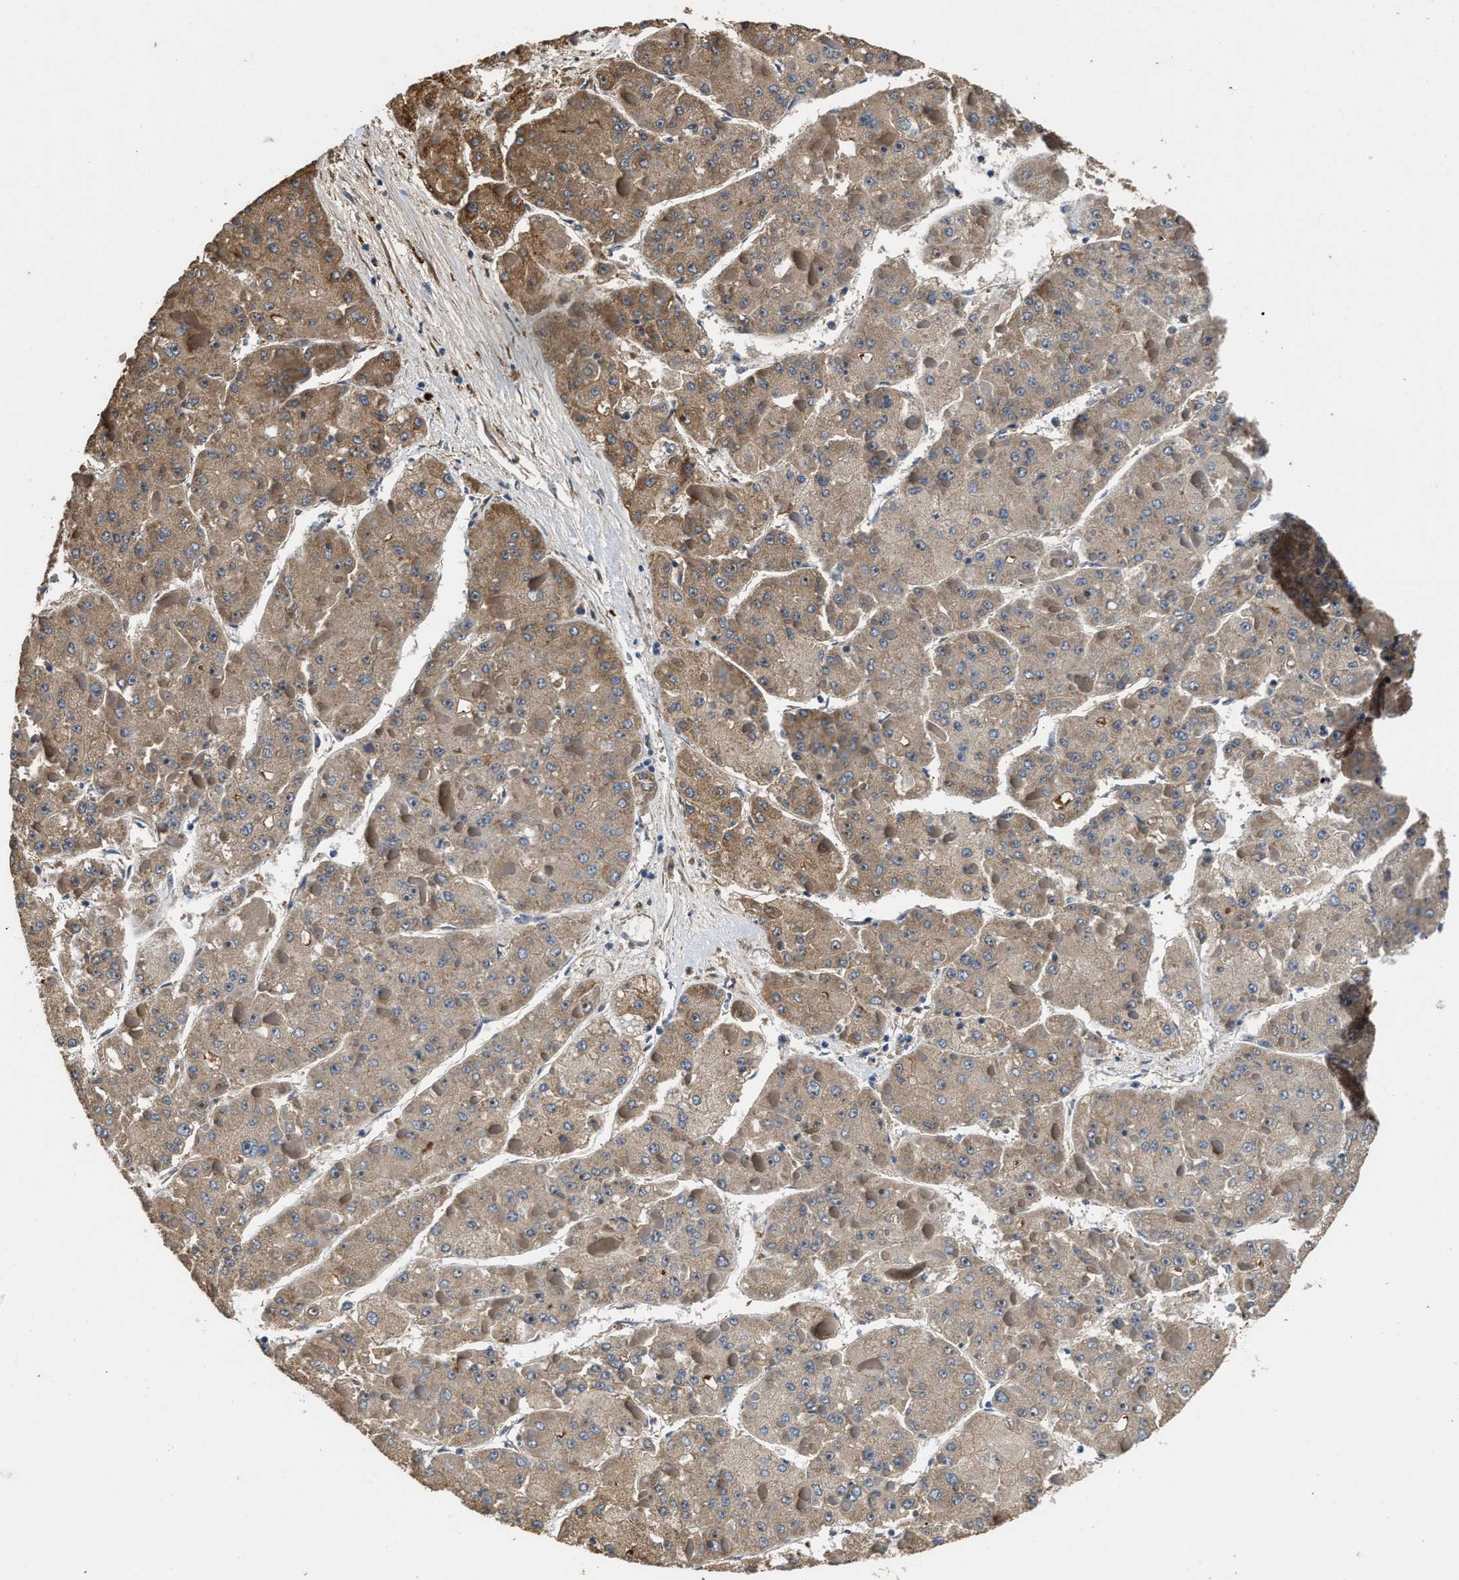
{"staining": {"intensity": "moderate", "quantity": ">75%", "location": "cytoplasmic/membranous"}, "tissue": "liver cancer", "cell_type": "Tumor cells", "image_type": "cancer", "snomed": [{"axis": "morphology", "description": "Carcinoma, Hepatocellular, NOS"}, {"axis": "topography", "description": "Liver"}], "caption": "This photomicrograph shows liver cancer stained with immunohistochemistry (IHC) to label a protein in brown. The cytoplasmic/membranous of tumor cells show moderate positivity for the protein. Nuclei are counter-stained blue.", "gene": "C3", "patient": {"sex": "female", "age": 73}}